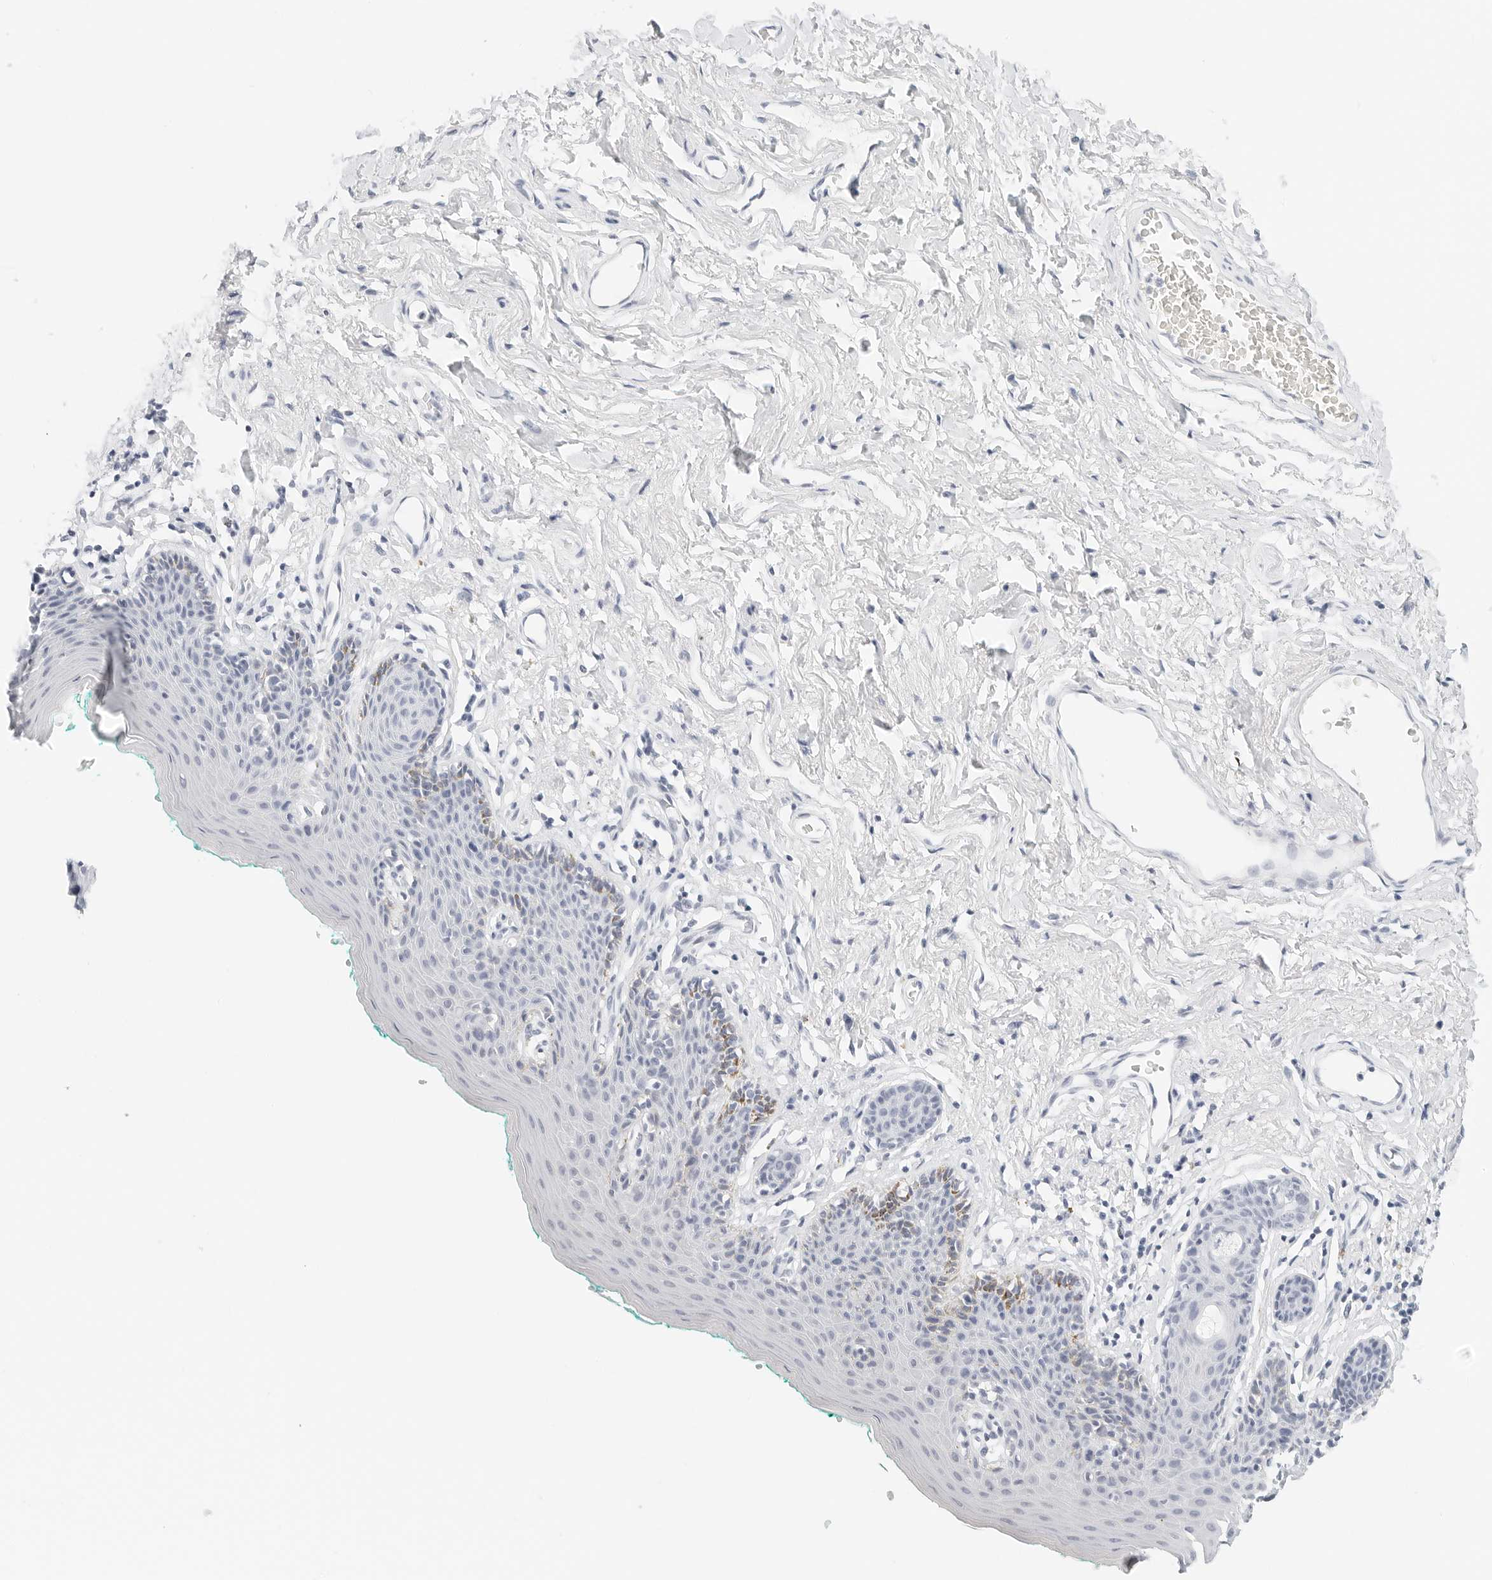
{"staining": {"intensity": "weak", "quantity": "<25%", "location": "cytoplasmic/membranous"}, "tissue": "skin", "cell_type": "Epidermal cells", "image_type": "normal", "snomed": [{"axis": "morphology", "description": "Normal tissue, NOS"}, {"axis": "topography", "description": "Vulva"}], "caption": "This photomicrograph is of normal skin stained with IHC to label a protein in brown with the nuclei are counter-stained blue. There is no positivity in epidermal cells.", "gene": "CD22", "patient": {"sex": "female", "age": 66}}